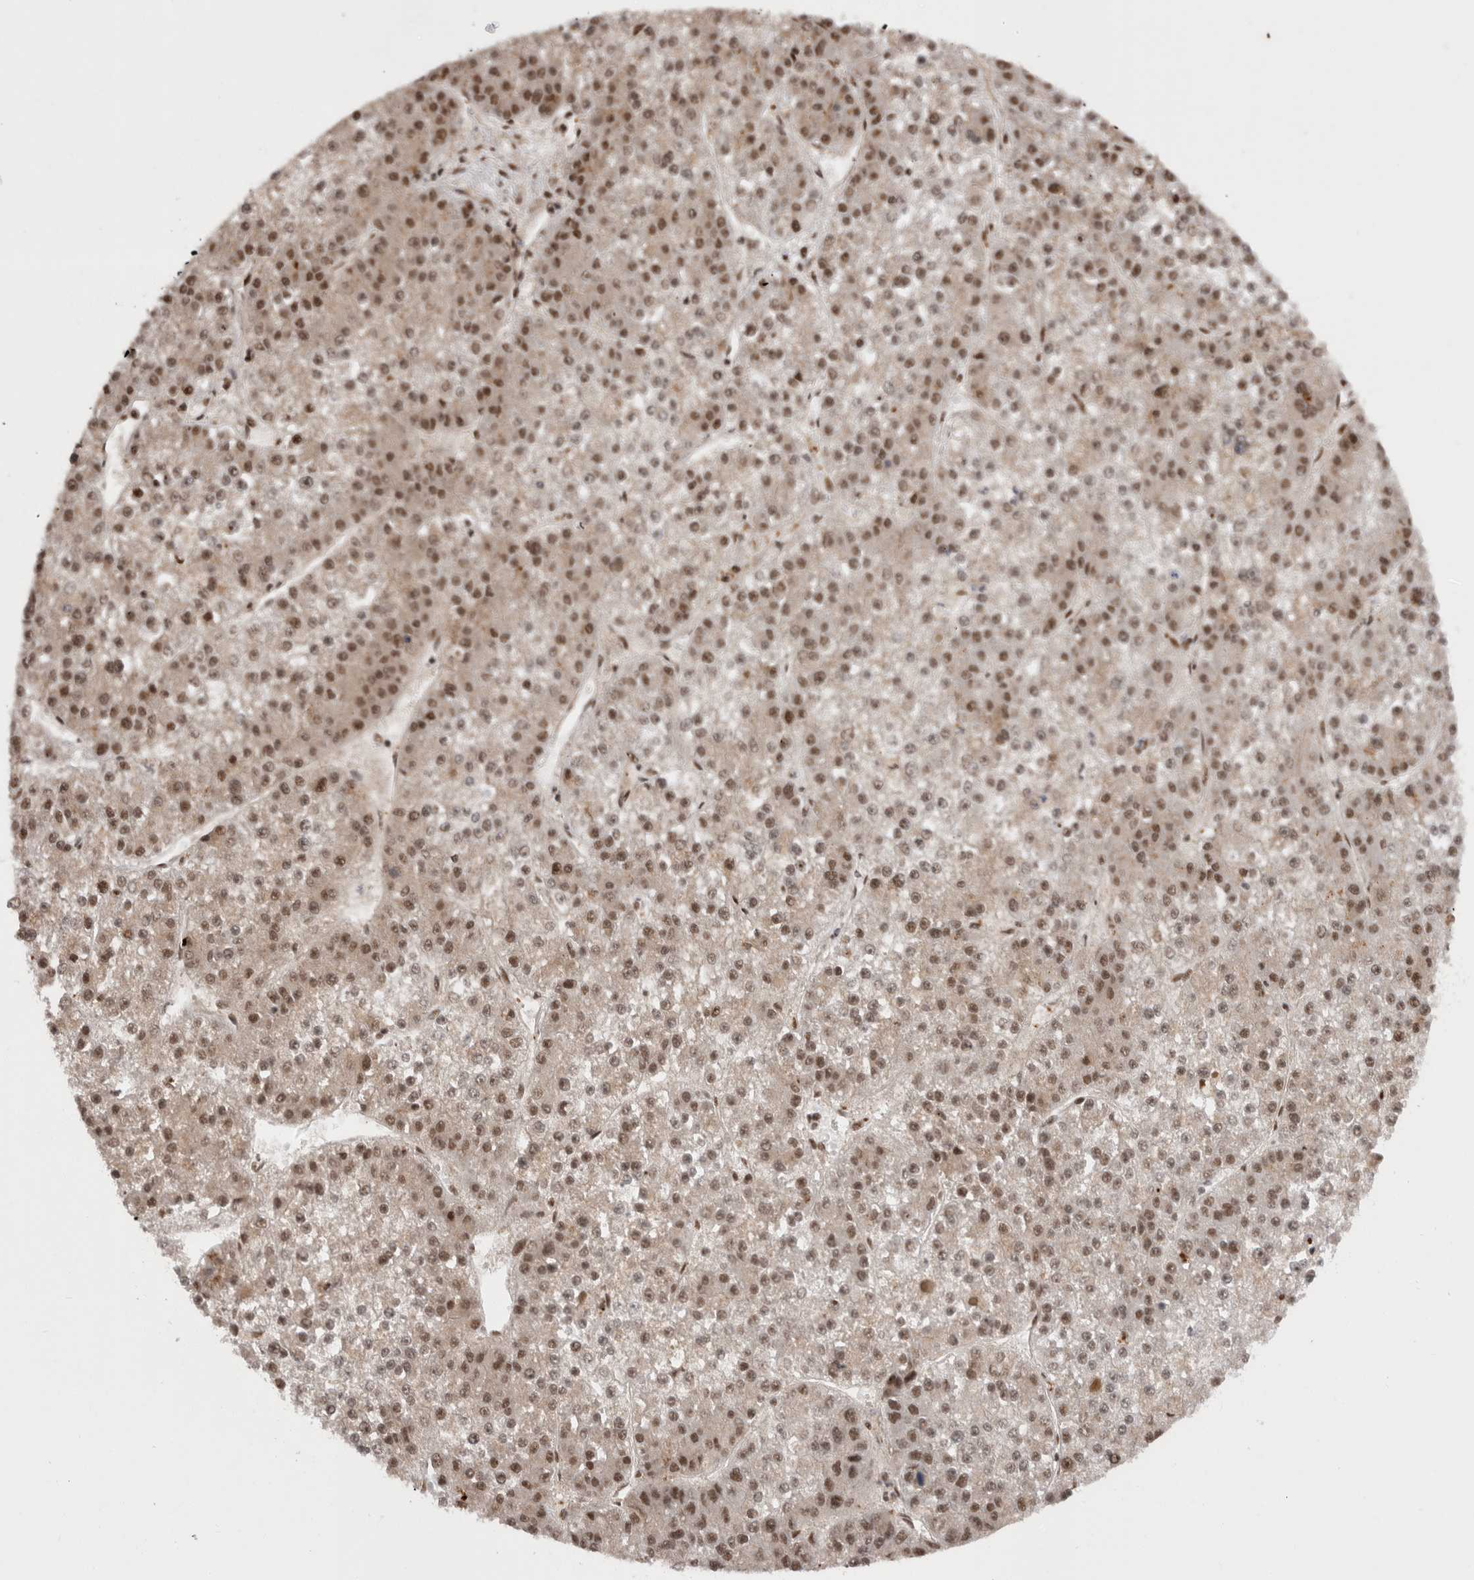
{"staining": {"intensity": "moderate", "quantity": ">75%", "location": "nuclear"}, "tissue": "liver cancer", "cell_type": "Tumor cells", "image_type": "cancer", "snomed": [{"axis": "morphology", "description": "Carcinoma, Hepatocellular, NOS"}, {"axis": "topography", "description": "Liver"}], "caption": "Immunohistochemical staining of liver cancer reveals medium levels of moderate nuclear staining in approximately >75% of tumor cells. The protein is shown in brown color, while the nuclei are stained blue.", "gene": "EYA2", "patient": {"sex": "female", "age": 73}}